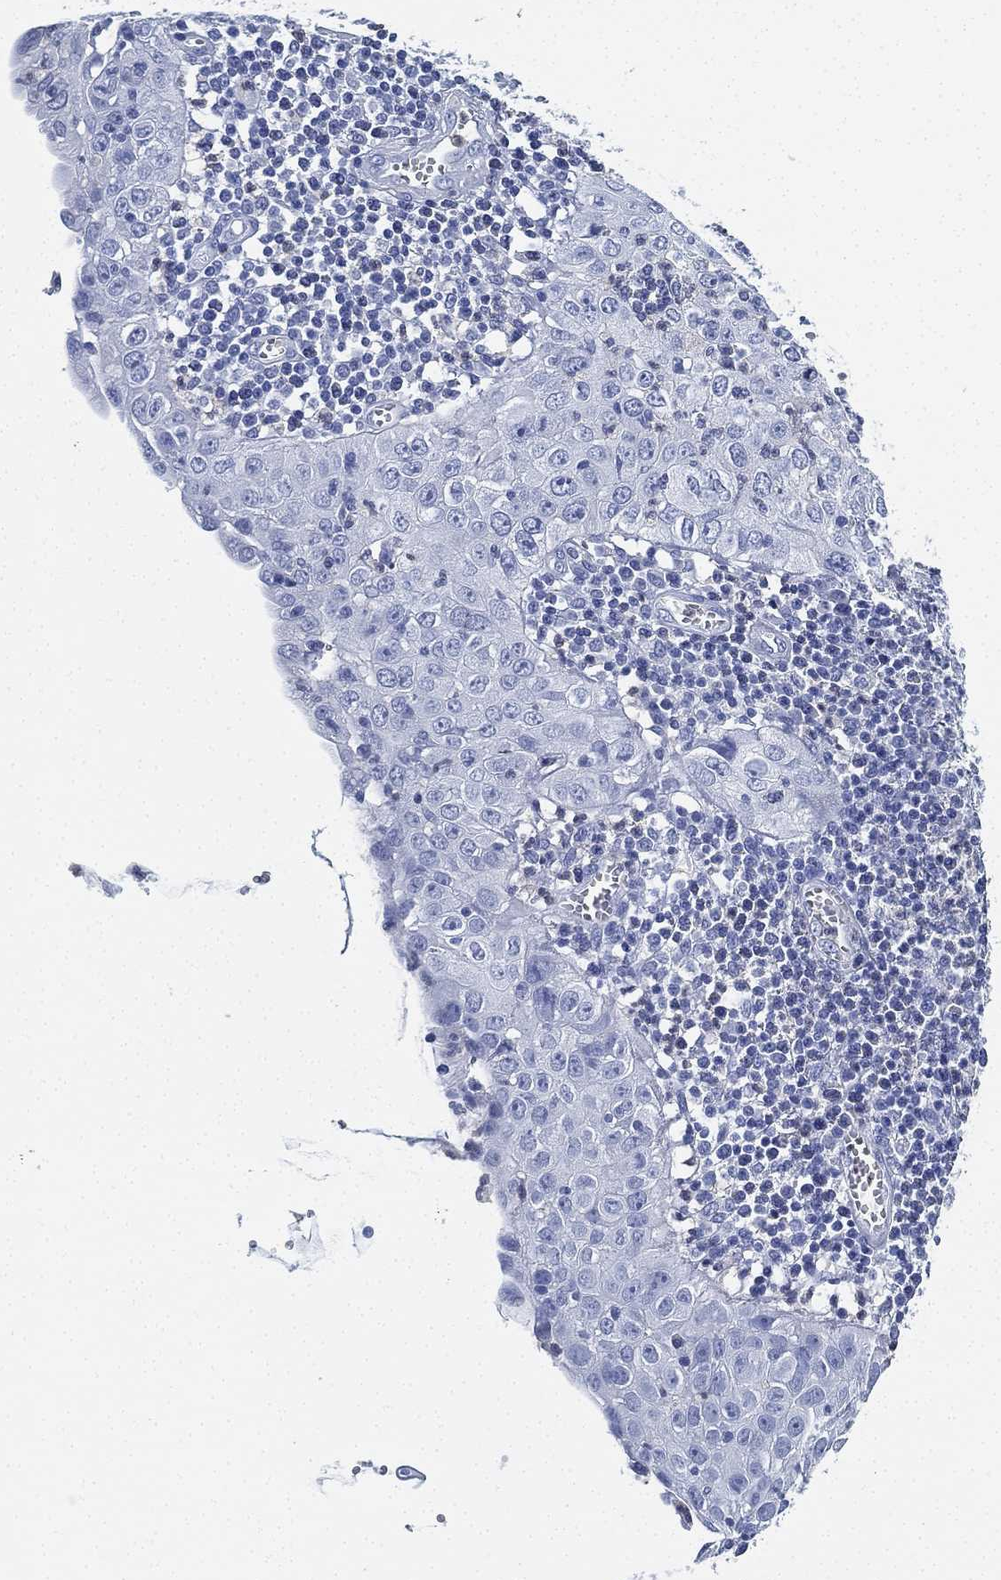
{"staining": {"intensity": "negative", "quantity": "none", "location": "none"}, "tissue": "cervical cancer", "cell_type": "Tumor cells", "image_type": "cancer", "snomed": [{"axis": "morphology", "description": "Squamous cell carcinoma, NOS"}, {"axis": "topography", "description": "Cervix"}], "caption": "This is an immunohistochemistry (IHC) histopathology image of cervical cancer. There is no staining in tumor cells.", "gene": "DEFB121", "patient": {"sex": "female", "age": 24}}